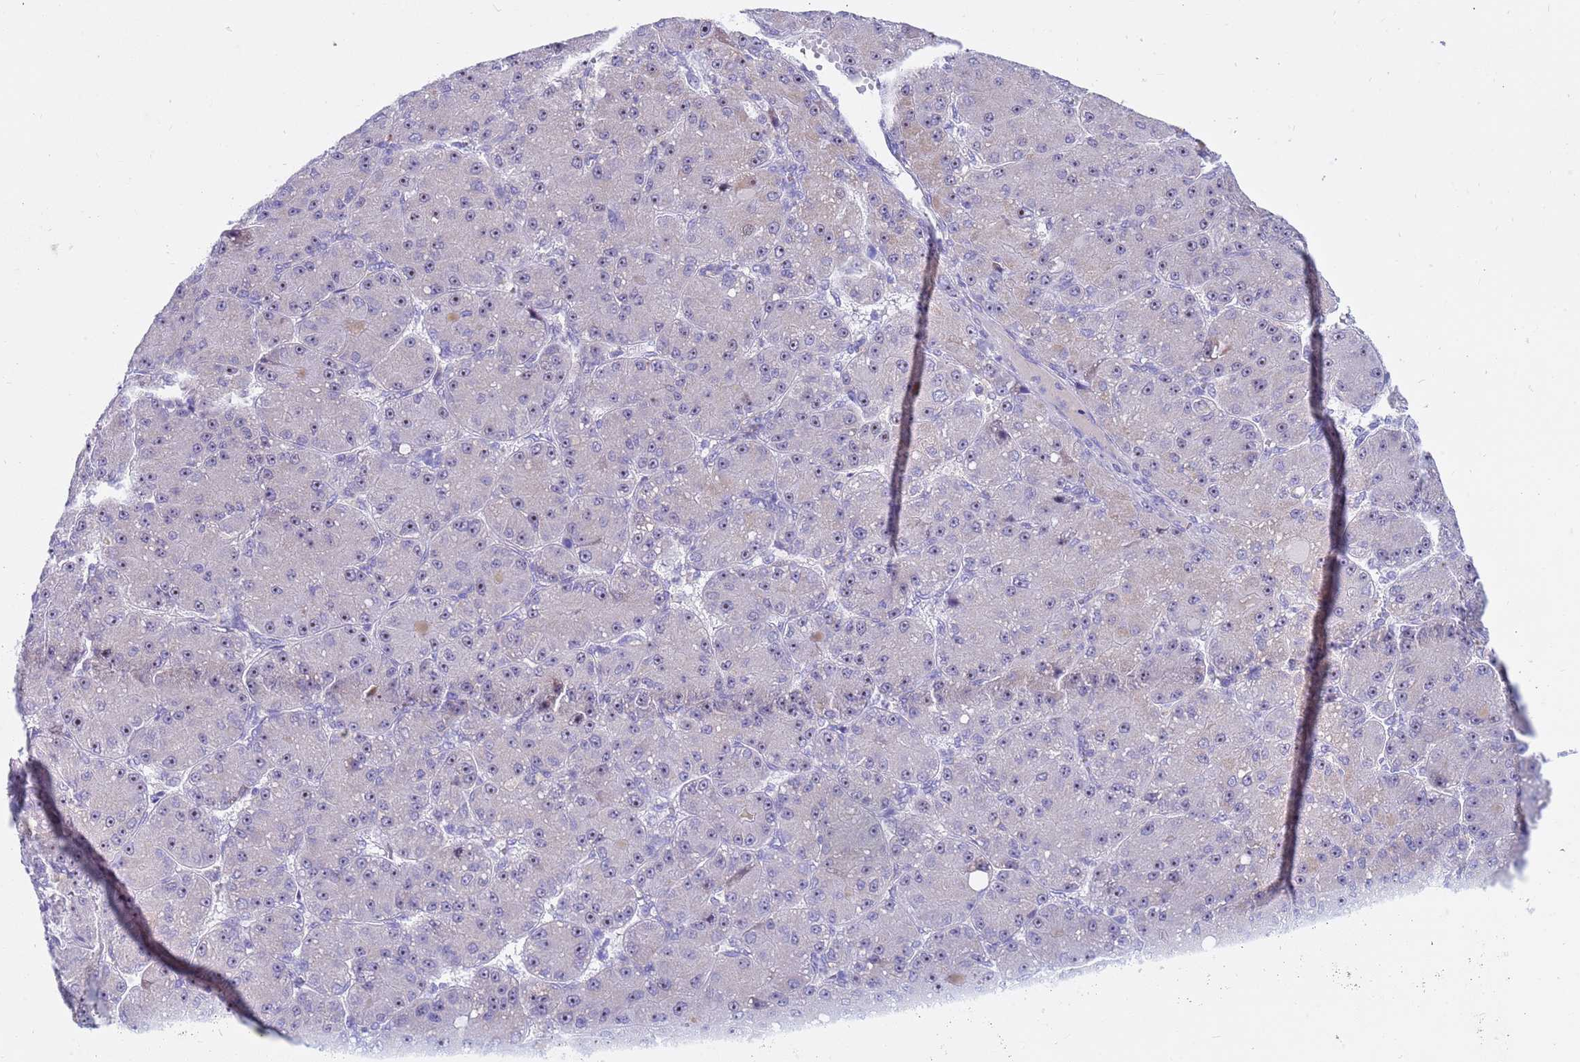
{"staining": {"intensity": "weak", "quantity": "25%-75%", "location": "nuclear"}, "tissue": "liver cancer", "cell_type": "Tumor cells", "image_type": "cancer", "snomed": [{"axis": "morphology", "description": "Carcinoma, Hepatocellular, NOS"}, {"axis": "topography", "description": "Liver"}], "caption": "Immunohistochemistry micrograph of human hepatocellular carcinoma (liver) stained for a protein (brown), which exhibits low levels of weak nuclear positivity in approximately 25%-75% of tumor cells.", "gene": "LRATD1", "patient": {"sex": "male", "age": 67}}